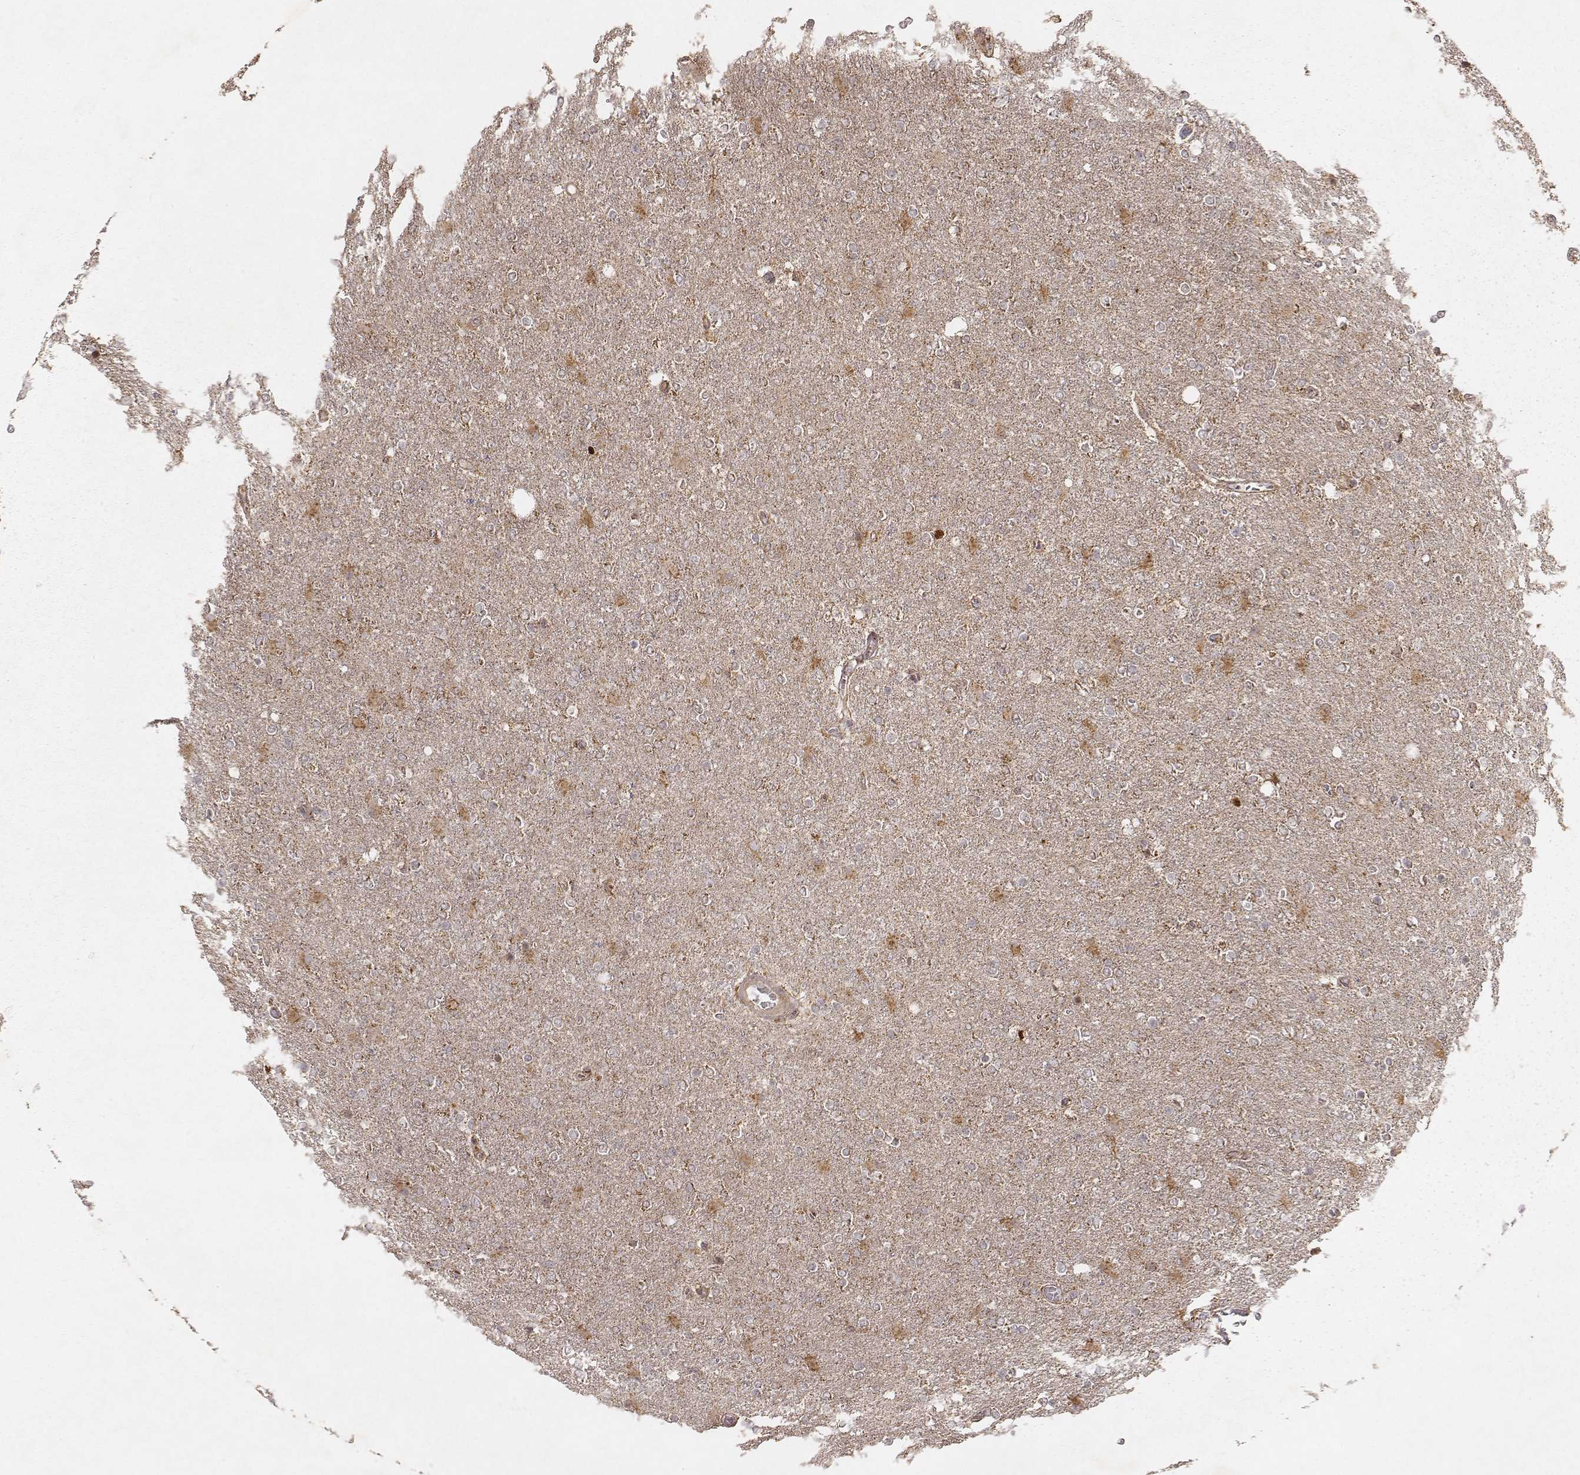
{"staining": {"intensity": "weak", "quantity": "25%-75%", "location": "cytoplasmic/membranous"}, "tissue": "glioma", "cell_type": "Tumor cells", "image_type": "cancer", "snomed": [{"axis": "morphology", "description": "Glioma, malignant, High grade"}, {"axis": "topography", "description": "Cerebral cortex"}], "caption": "Protein staining exhibits weak cytoplasmic/membranous staining in approximately 25%-75% of tumor cells in glioma.", "gene": "NDUFA7", "patient": {"sex": "male", "age": 70}}